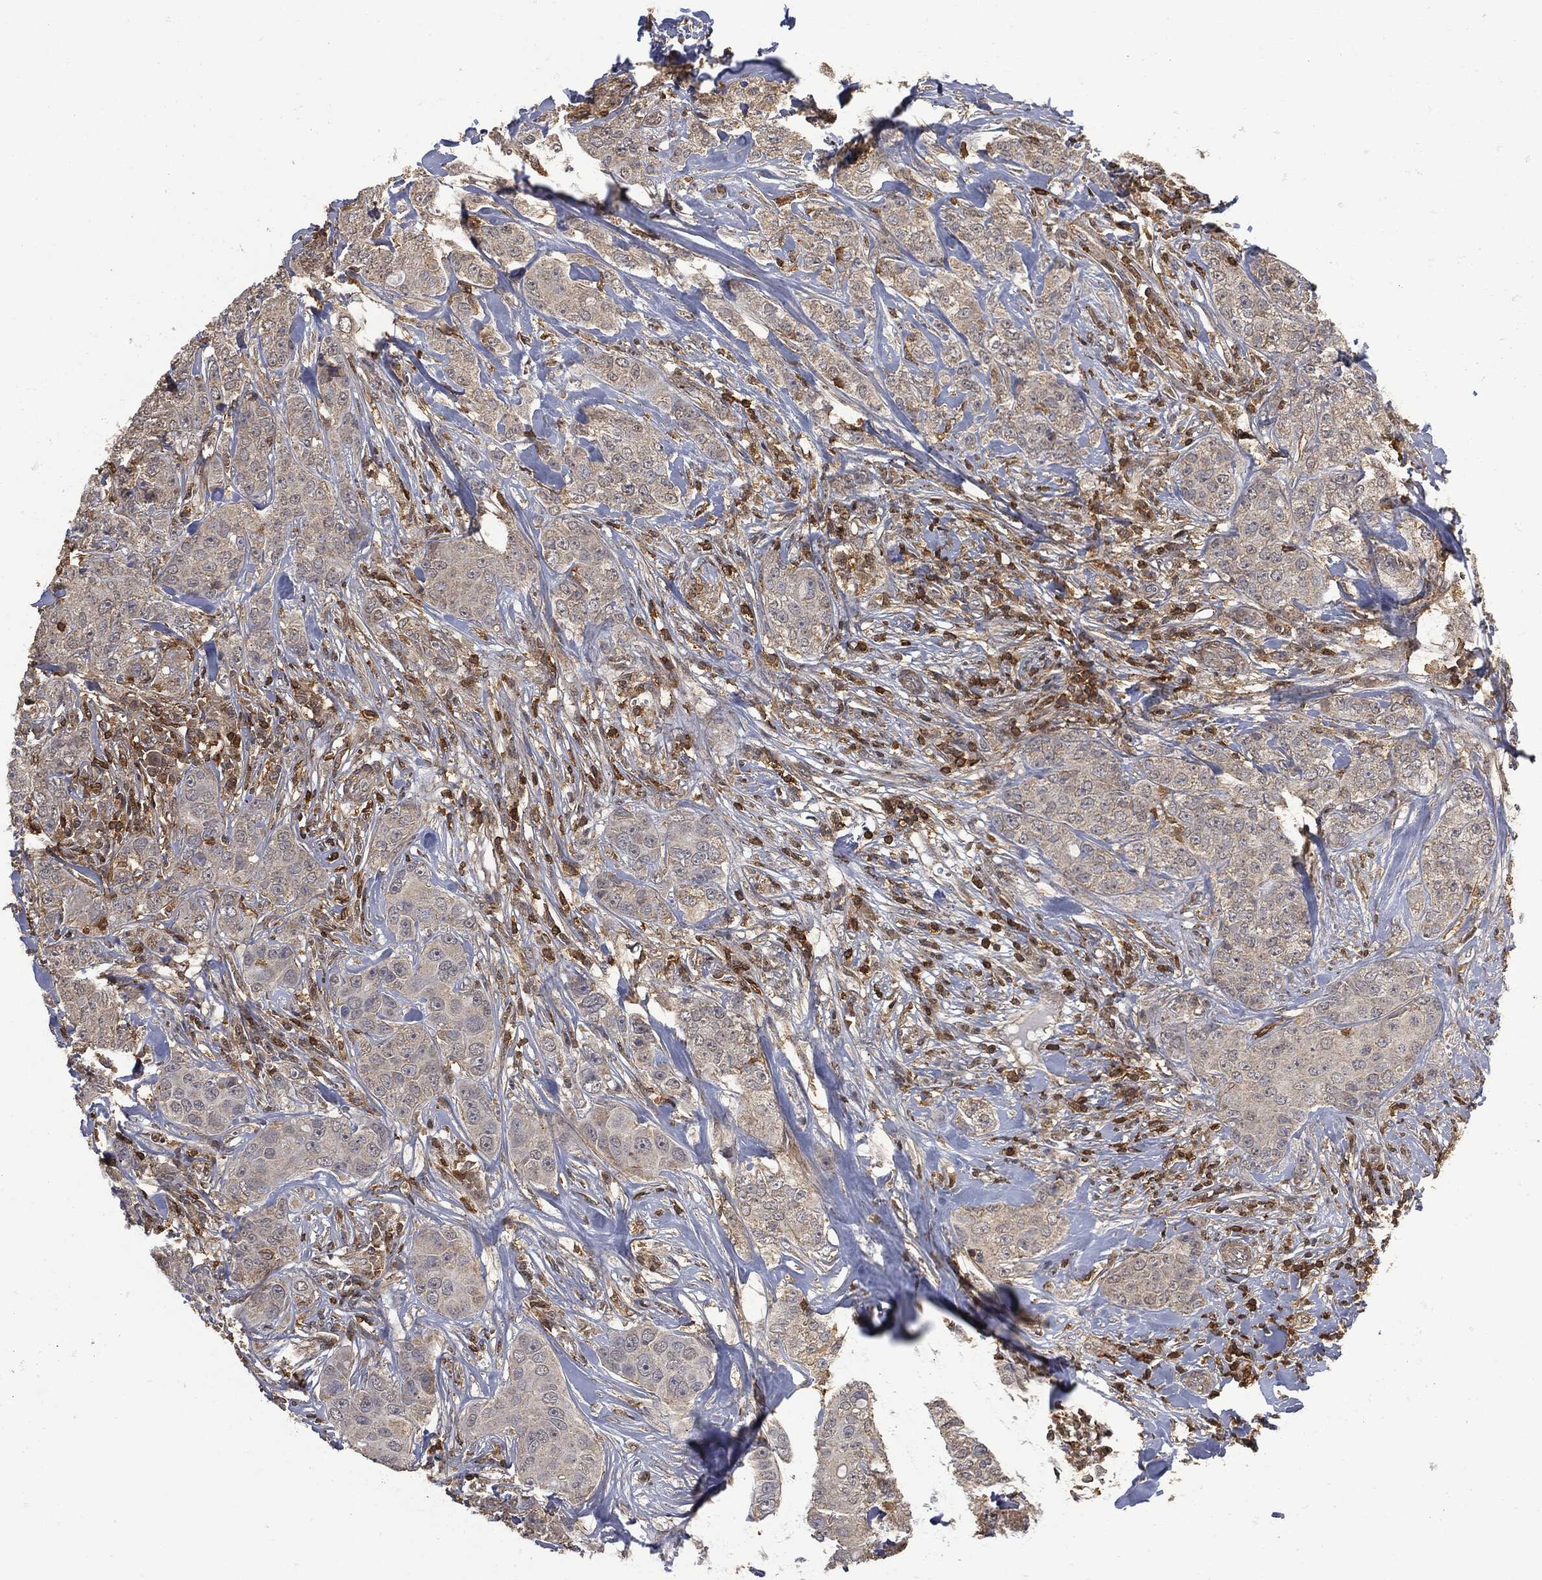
{"staining": {"intensity": "negative", "quantity": "none", "location": "none"}, "tissue": "breast cancer", "cell_type": "Tumor cells", "image_type": "cancer", "snomed": [{"axis": "morphology", "description": "Duct carcinoma"}, {"axis": "topography", "description": "Breast"}], "caption": "DAB immunohistochemical staining of human breast infiltrating ductal carcinoma shows no significant positivity in tumor cells.", "gene": "PSMB10", "patient": {"sex": "female", "age": 43}}